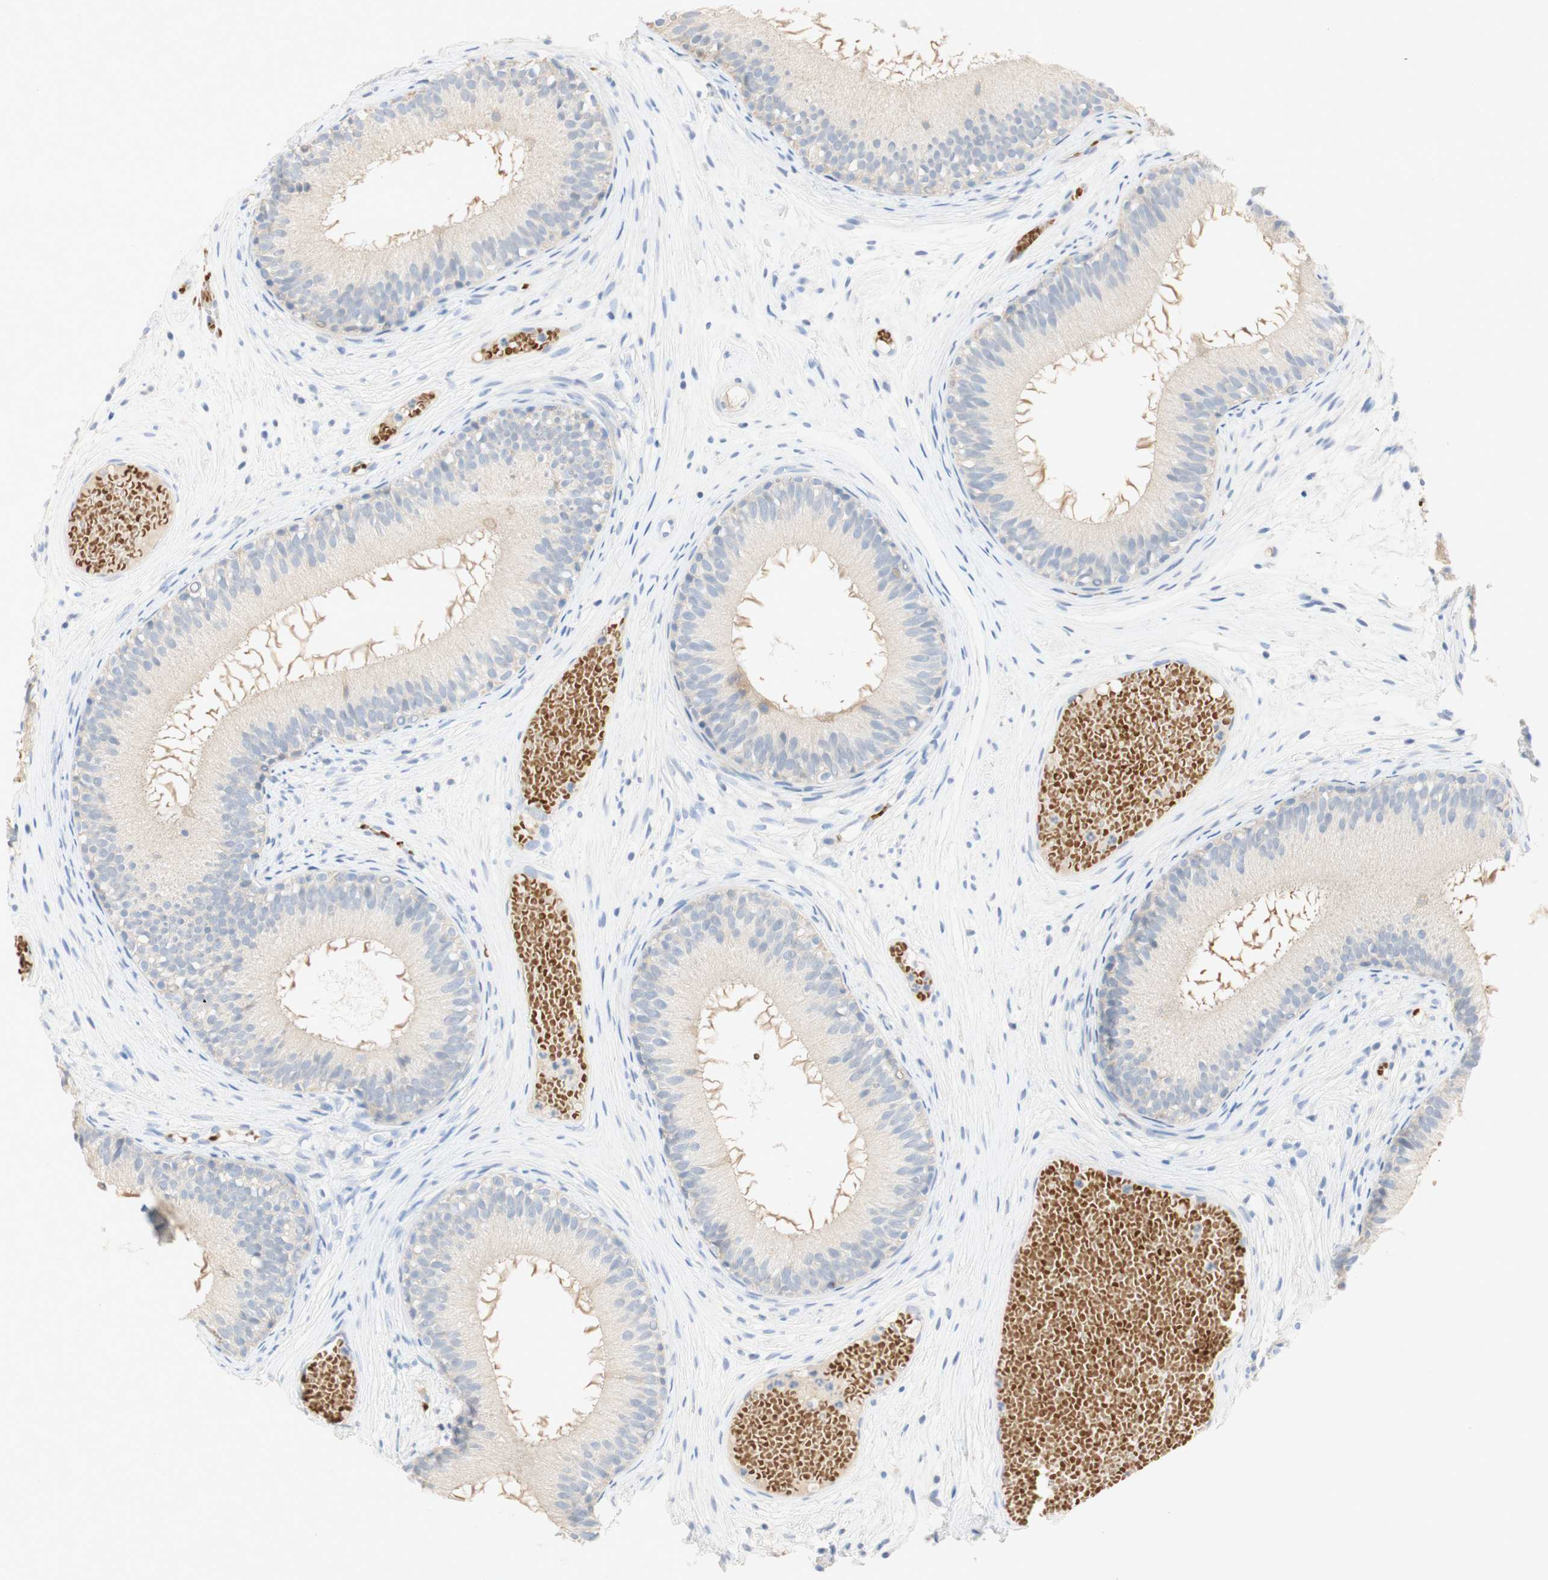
{"staining": {"intensity": "negative", "quantity": "none", "location": "none"}, "tissue": "epididymis", "cell_type": "Glandular cells", "image_type": "normal", "snomed": [{"axis": "morphology", "description": "Normal tissue, NOS"}, {"axis": "morphology", "description": "Atrophy, NOS"}, {"axis": "topography", "description": "Testis"}, {"axis": "topography", "description": "Epididymis"}], "caption": "High magnification brightfield microscopy of benign epididymis stained with DAB (3,3'-diaminobenzidine) (brown) and counterstained with hematoxylin (blue): glandular cells show no significant positivity. (DAB (3,3'-diaminobenzidine) IHC with hematoxylin counter stain).", "gene": "EPO", "patient": {"sex": "male", "age": 18}}